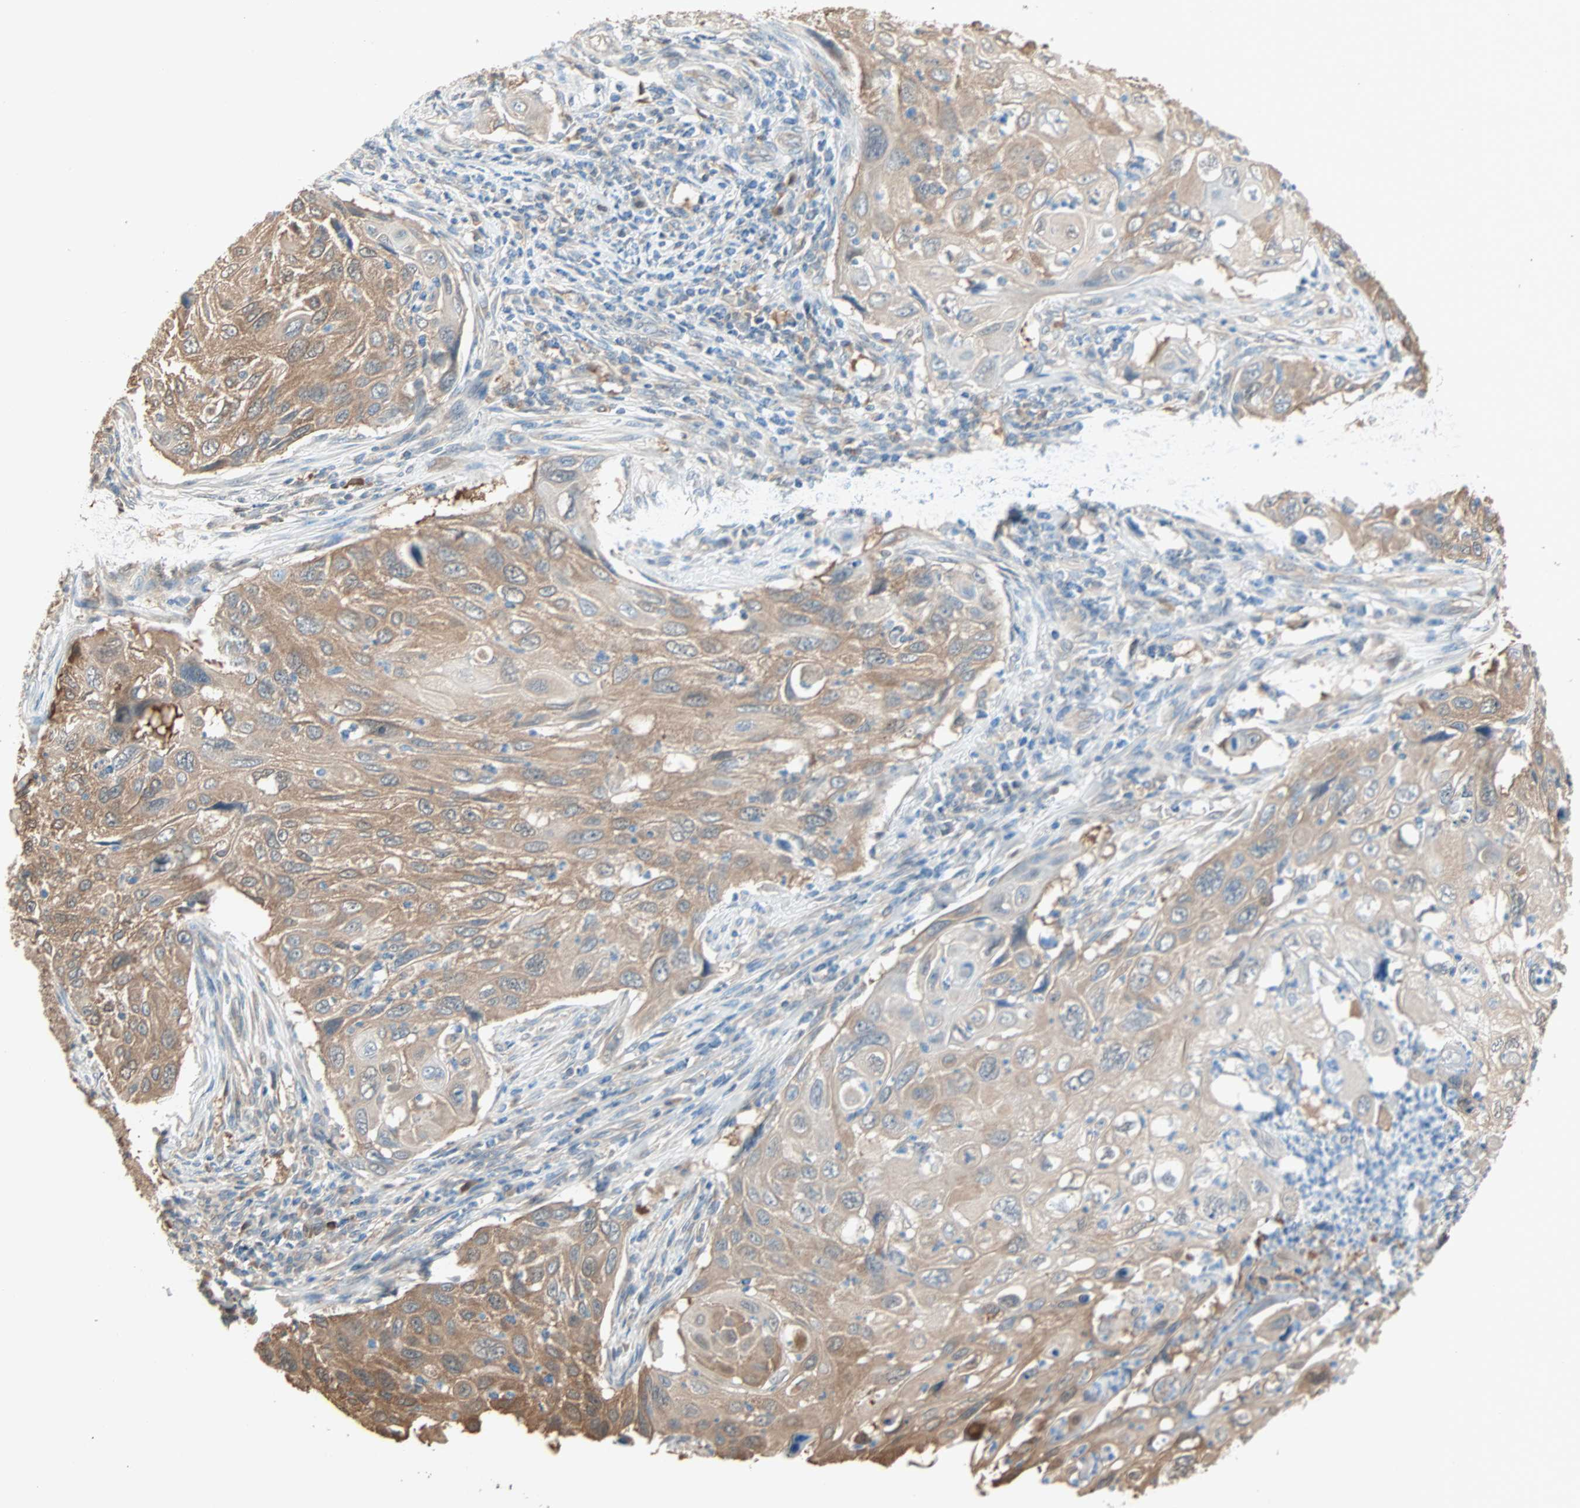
{"staining": {"intensity": "moderate", "quantity": ">75%", "location": "cytoplasmic/membranous"}, "tissue": "cervical cancer", "cell_type": "Tumor cells", "image_type": "cancer", "snomed": [{"axis": "morphology", "description": "Squamous cell carcinoma, NOS"}, {"axis": "topography", "description": "Cervix"}], "caption": "Human cervical squamous cell carcinoma stained for a protein (brown) exhibits moderate cytoplasmic/membranous positive expression in approximately >75% of tumor cells.", "gene": "PRDX1", "patient": {"sex": "female", "age": 70}}